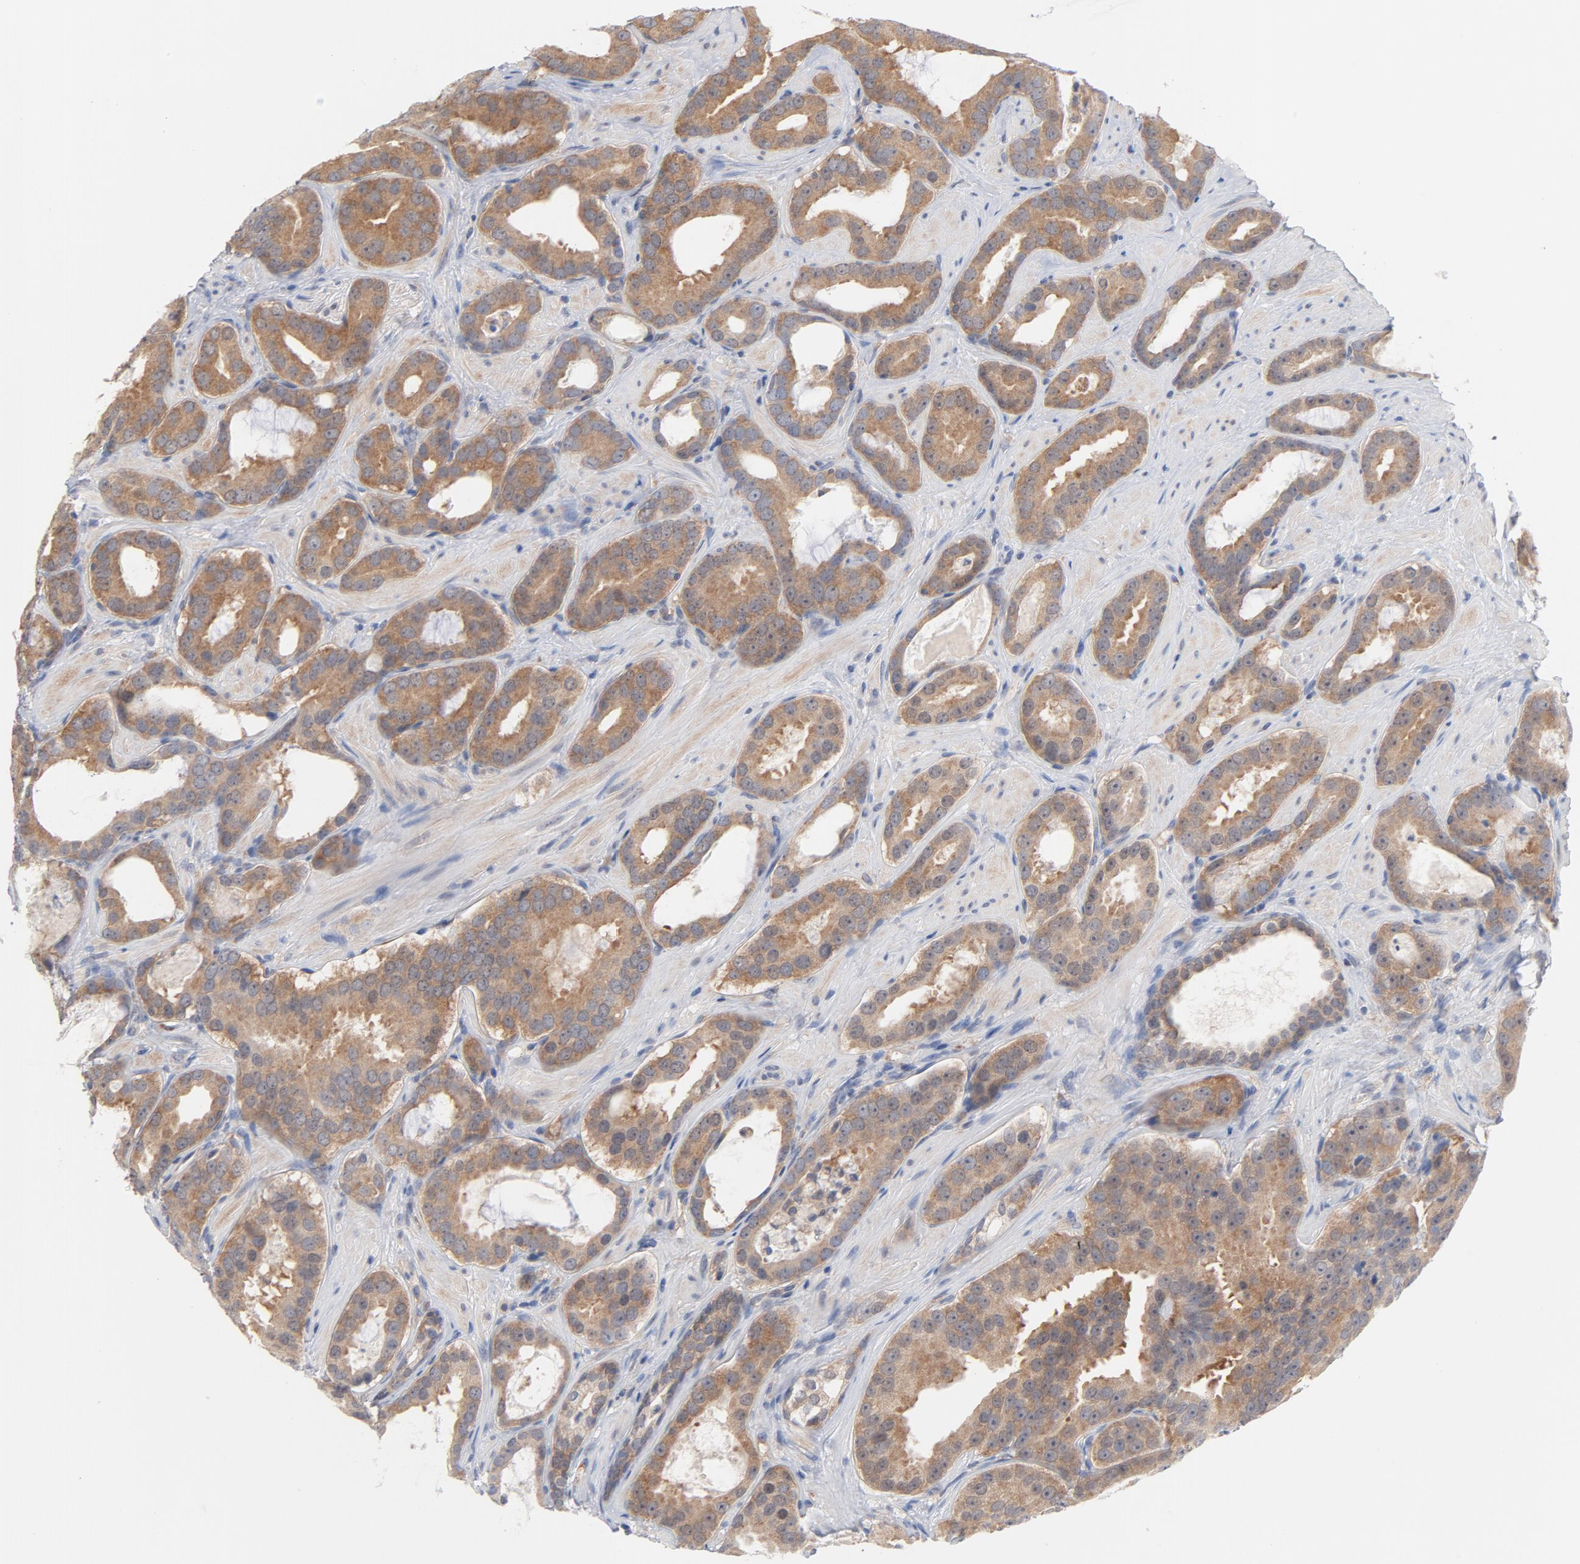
{"staining": {"intensity": "moderate", "quantity": ">75%", "location": "cytoplasmic/membranous"}, "tissue": "prostate cancer", "cell_type": "Tumor cells", "image_type": "cancer", "snomed": [{"axis": "morphology", "description": "Adenocarcinoma, Low grade"}, {"axis": "topography", "description": "Prostate"}], "caption": "This histopathology image displays prostate cancer (adenocarcinoma (low-grade)) stained with immunohistochemistry (IHC) to label a protein in brown. The cytoplasmic/membranous of tumor cells show moderate positivity for the protein. Nuclei are counter-stained blue.", "gene": "UBL4A", "patient": {"sex": "male", "age": 59}}